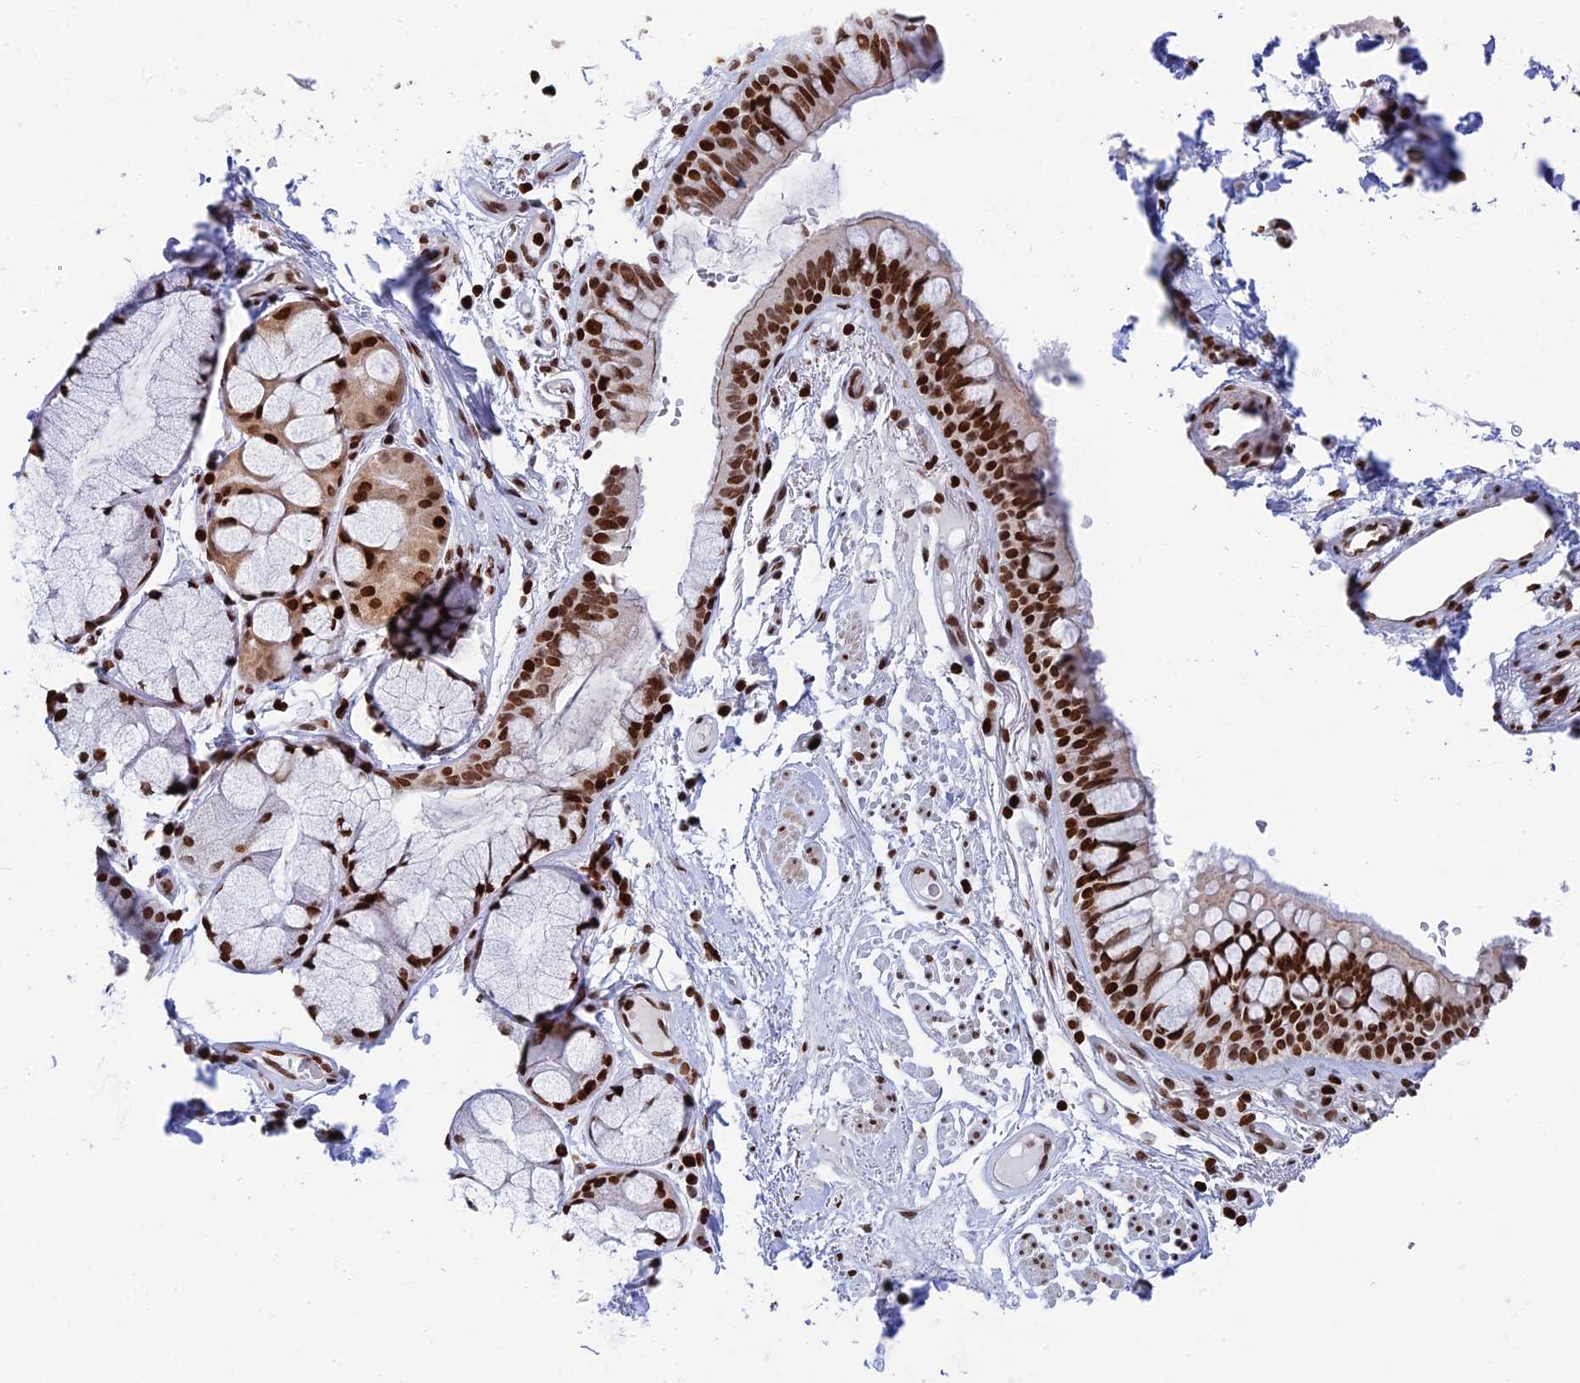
{"staining": {"intensity": "strong", "quantity": ">75%", "location": "cytoplasmic/membranous,nuclear"}, "tissue": "bronchus", "cell_type": "Respiratory epithelial cells", "image_type": "normal", "snomed": [{"axis": "morphology", "description": "Normal tissue, NOS"}, {"axis": "topography", "description": "Bronchus"}], "caption": "Brown immunohistochemical staining in unremarkable human bronchus demonstrates strong cytoplasmic/membranous,nuclear staining in about >75% of respiratory epithelial cells.", "gene": "RPAP1", "patient": {"sex": "male", "age": 70}}